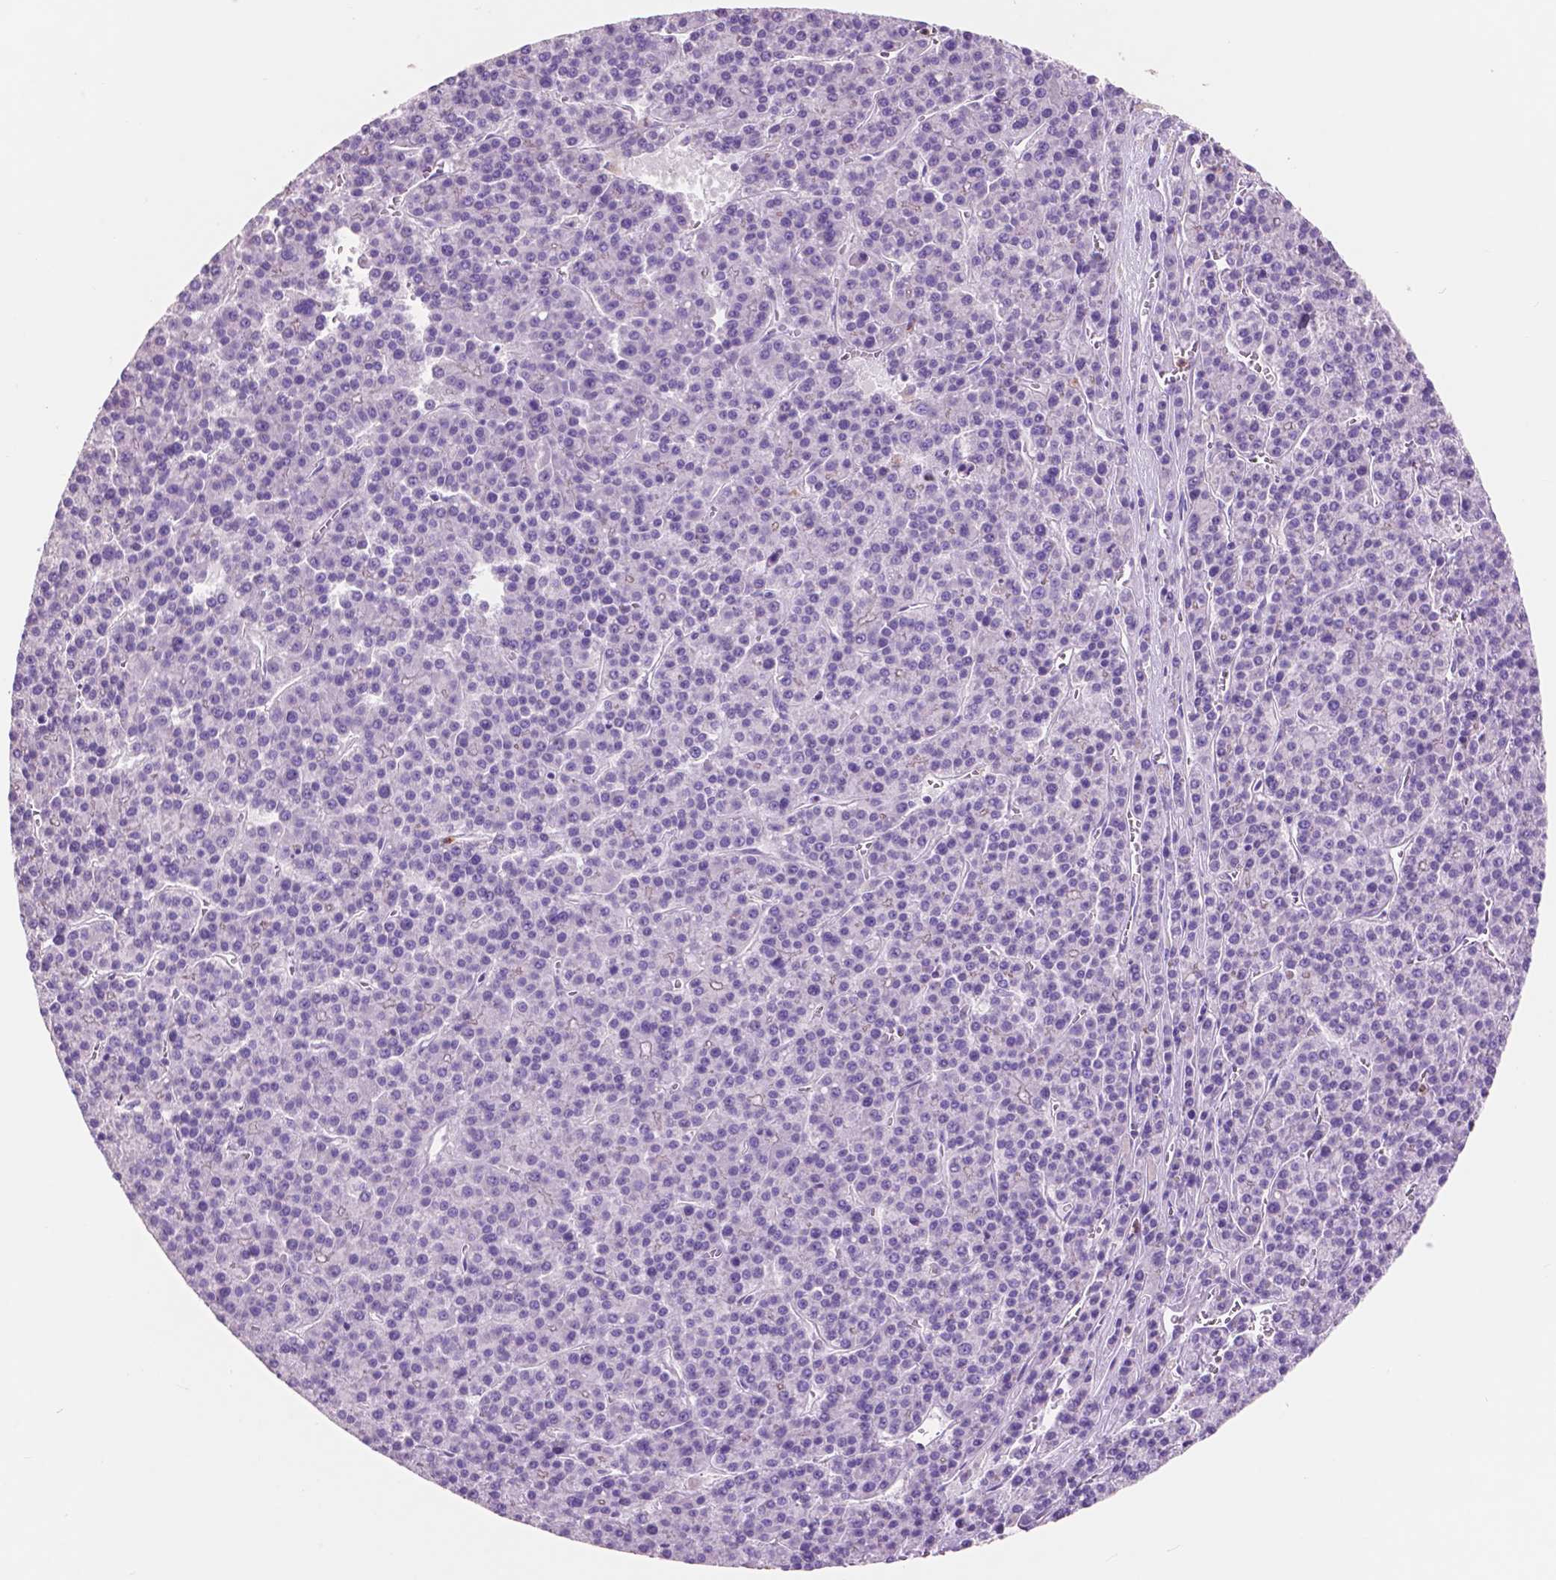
{"staining": {"intensity": "negative", "quantity": "none", "location": "none"}, "tissue": "liver cancer", "cell_type": "Tumor cells", "image_type": "cancer", "snomed": [{"axis": "morphology", "description": "Carcinoma, Hepatocellular, NOS"}, {"axis": "topography", "description": "Liver"}], "caption": "Protein analysis of liver cancer exhibits no significant positivity in tumor cells.", "gene": "CUZD1", "patient": {"sex": "female", "age": 58}}